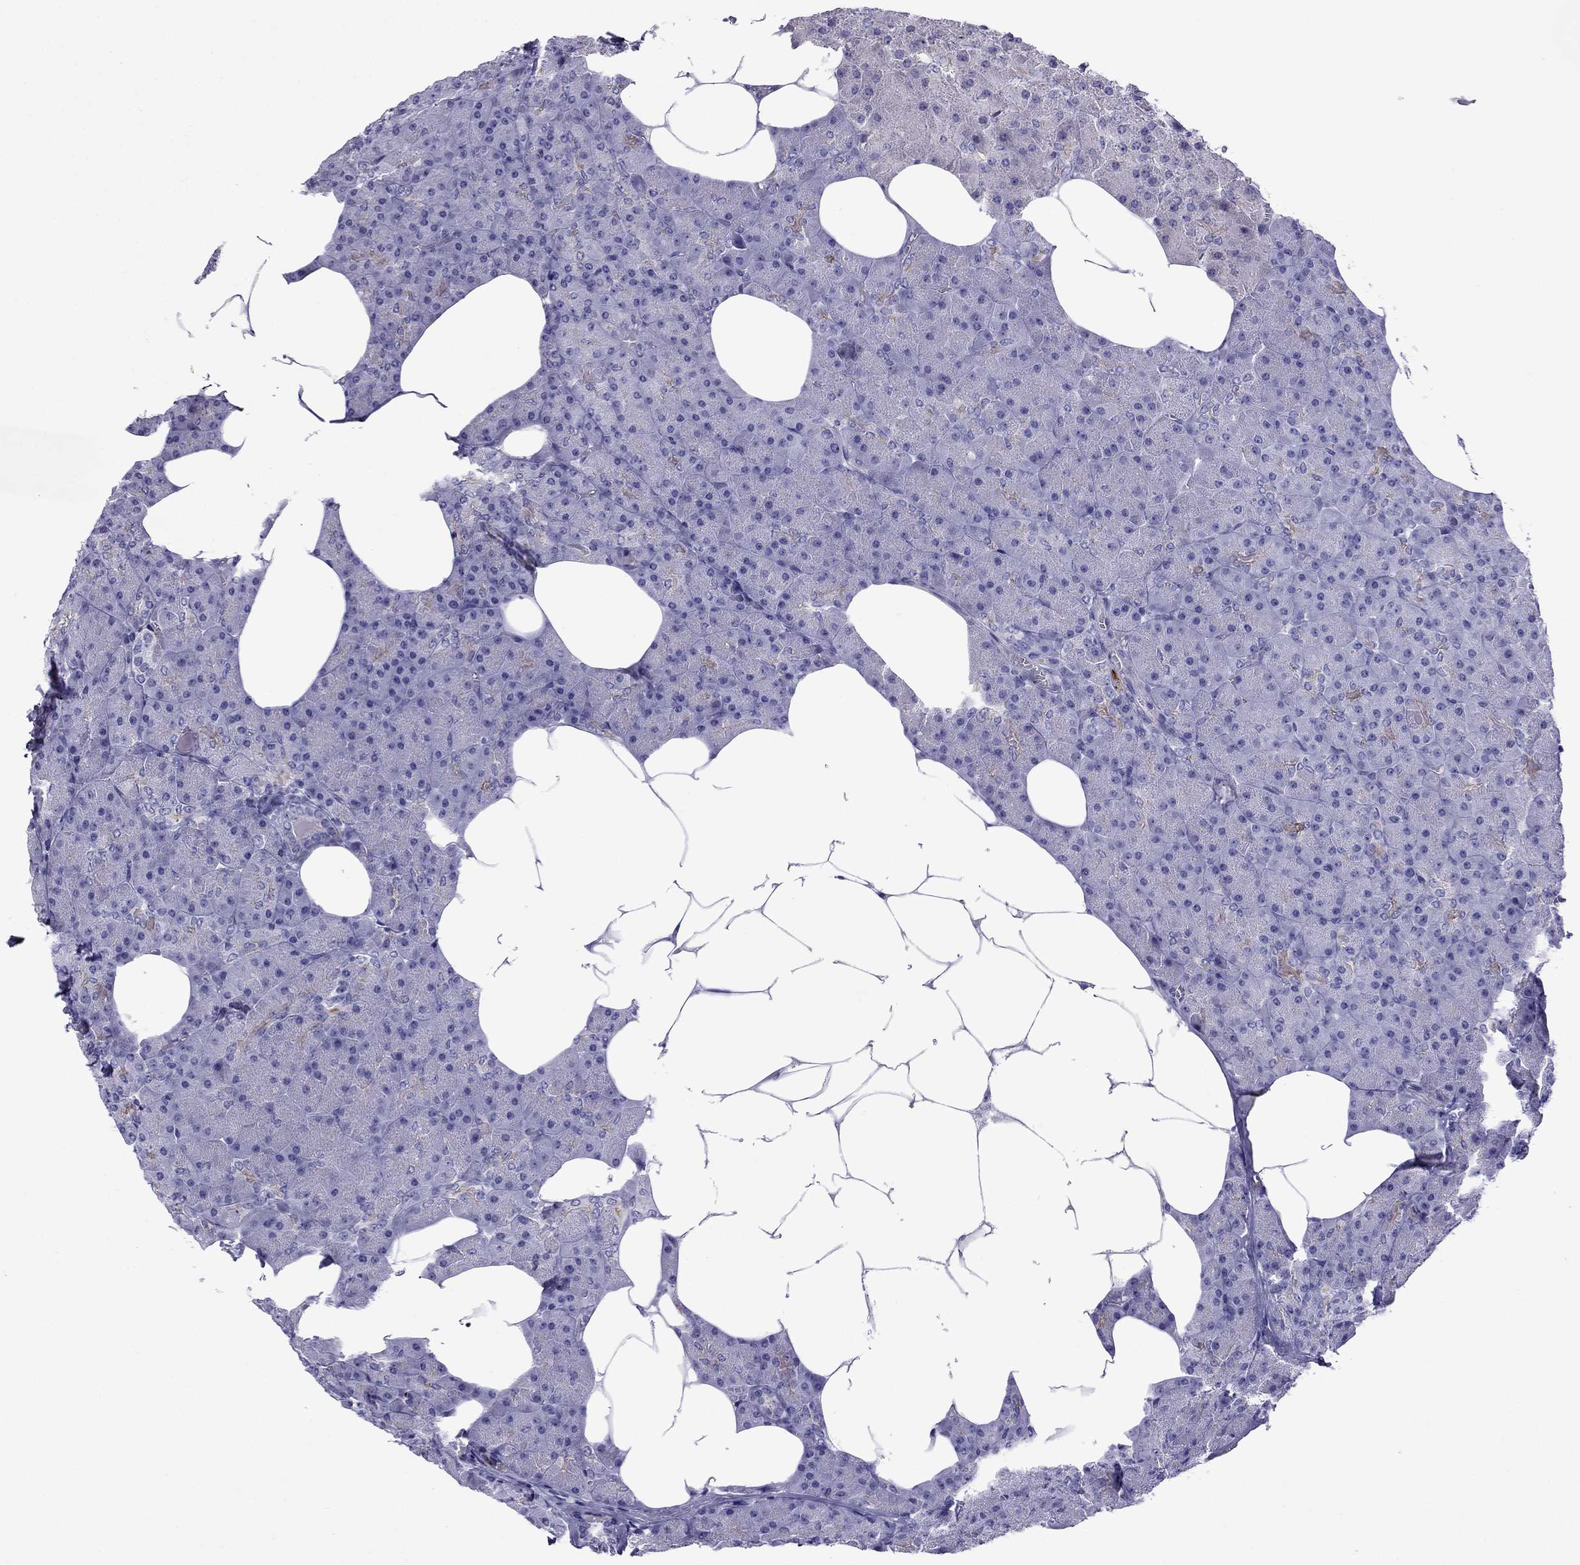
{"staining": {"intensity": "strong", "quantity": "<25%", "location": "cytoplasmic/membranous"}, "tissue": "pancreas", "cell_type": "Exocrine glandular cells", "image_type": "normal", "snomed": [{"axis": "morphology", "description": "Normal tissue, NOS"}, {"axis": "topography", "description": "Pancreas"}], "caption": "Immunohistochemical staining of normal pancreas reveals medium levels of strong cytoplasmic/membranous staining in approximately <25% of exocrine glandular cells. The staining is performed using DAB (3,3'-diaminobenzidine) brown chromogen to label protein expression. The nuclei are counter-stained blue using hematoxylin.", "gene": "MYL11", "patient": {"sex": "female", "age": 45}}